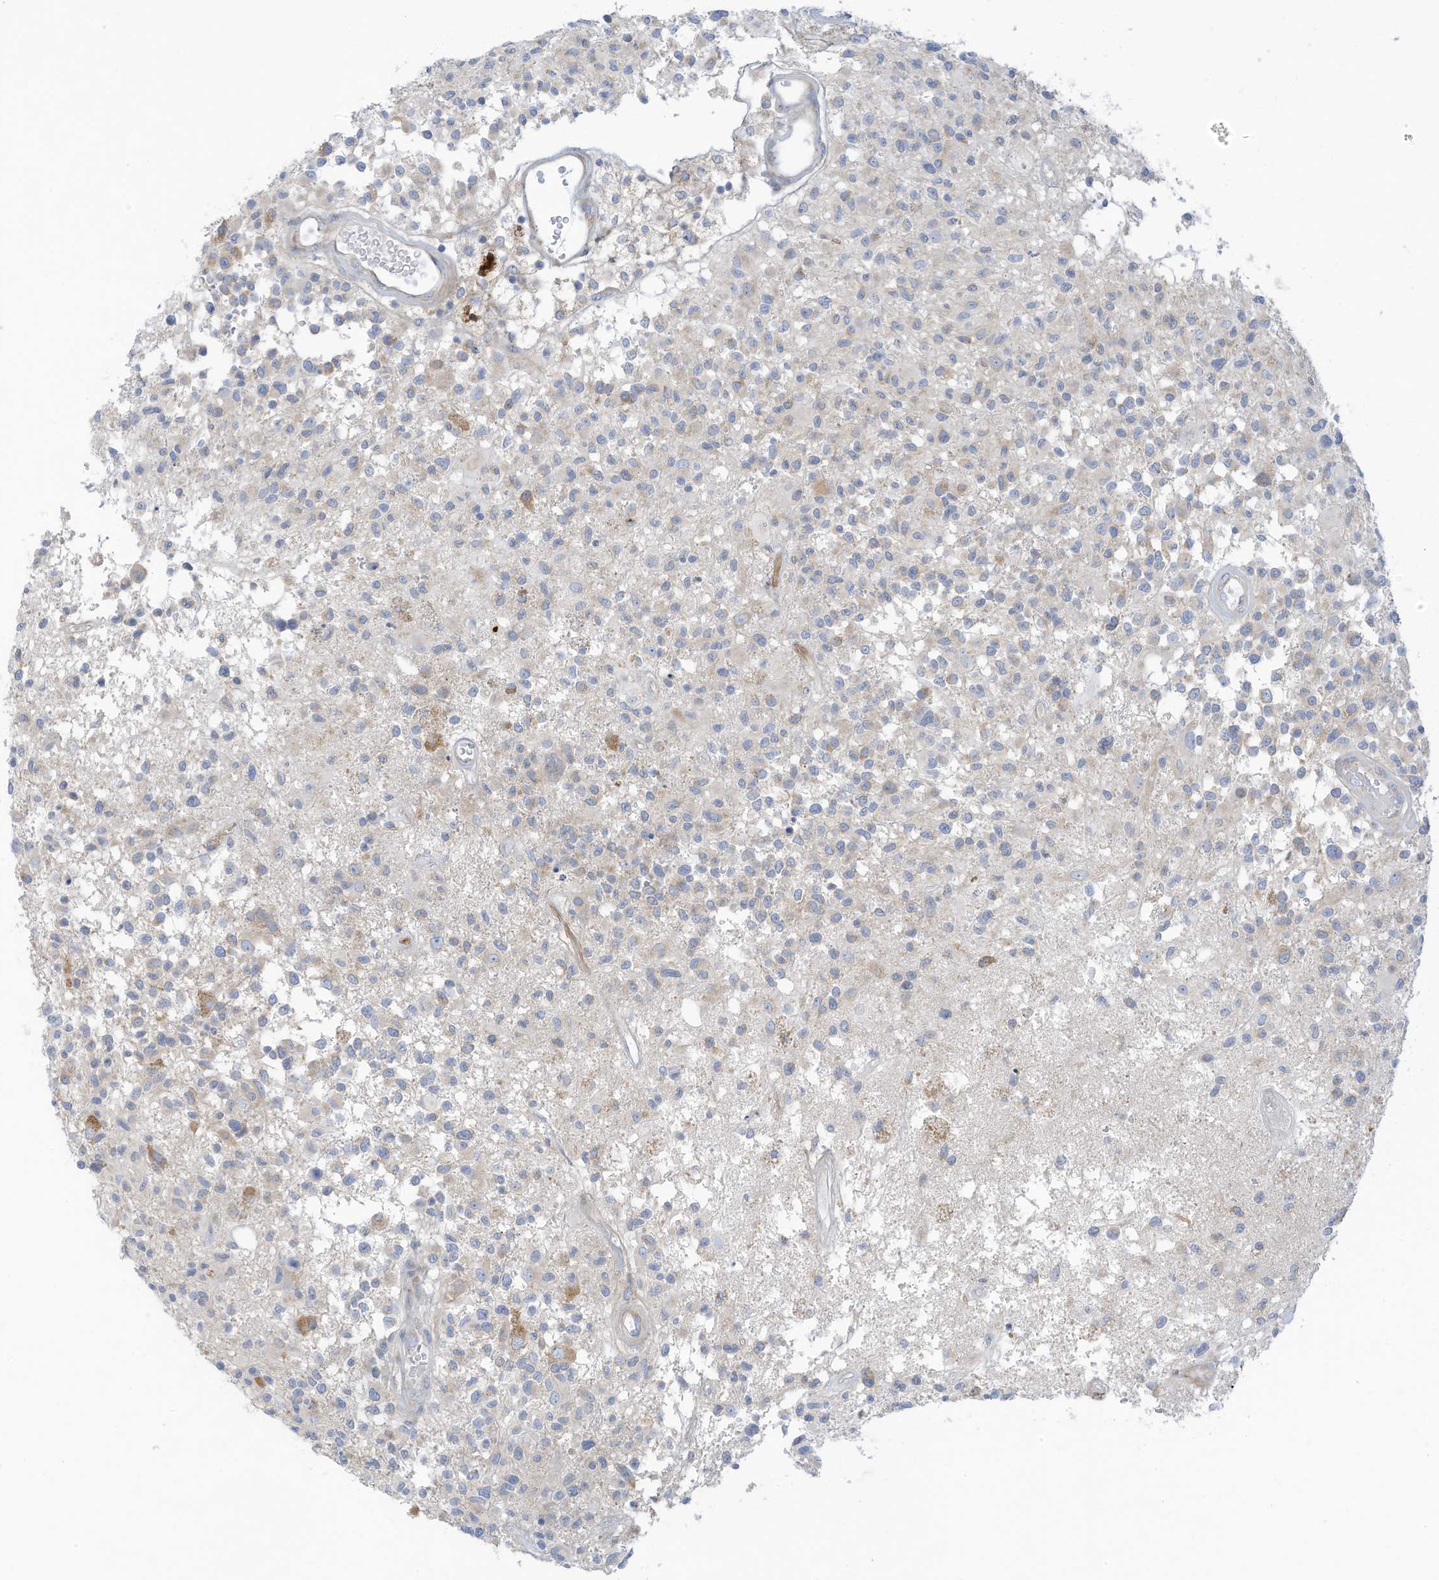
{"staining": {"intensity": "negative", "quantity": "none", "location": "none"}, "tissue": "glioma", "cell_type": "Tumor cells", "image_type": "cancer", "snomed": [{"axis": "morphology", "description": "Glioma, malignant, High grade"}, {"axis": "morphology", "description": "Glioblastoma, NOS"}, {"axis": "topography", "description": "Brain"}], "caption": "Malignant high-grade glioma stained for a protein using IHC displays no positivity tumor cells.", "gene": "TRMT2B", "patient": {"sex": "male", "age": 60}}